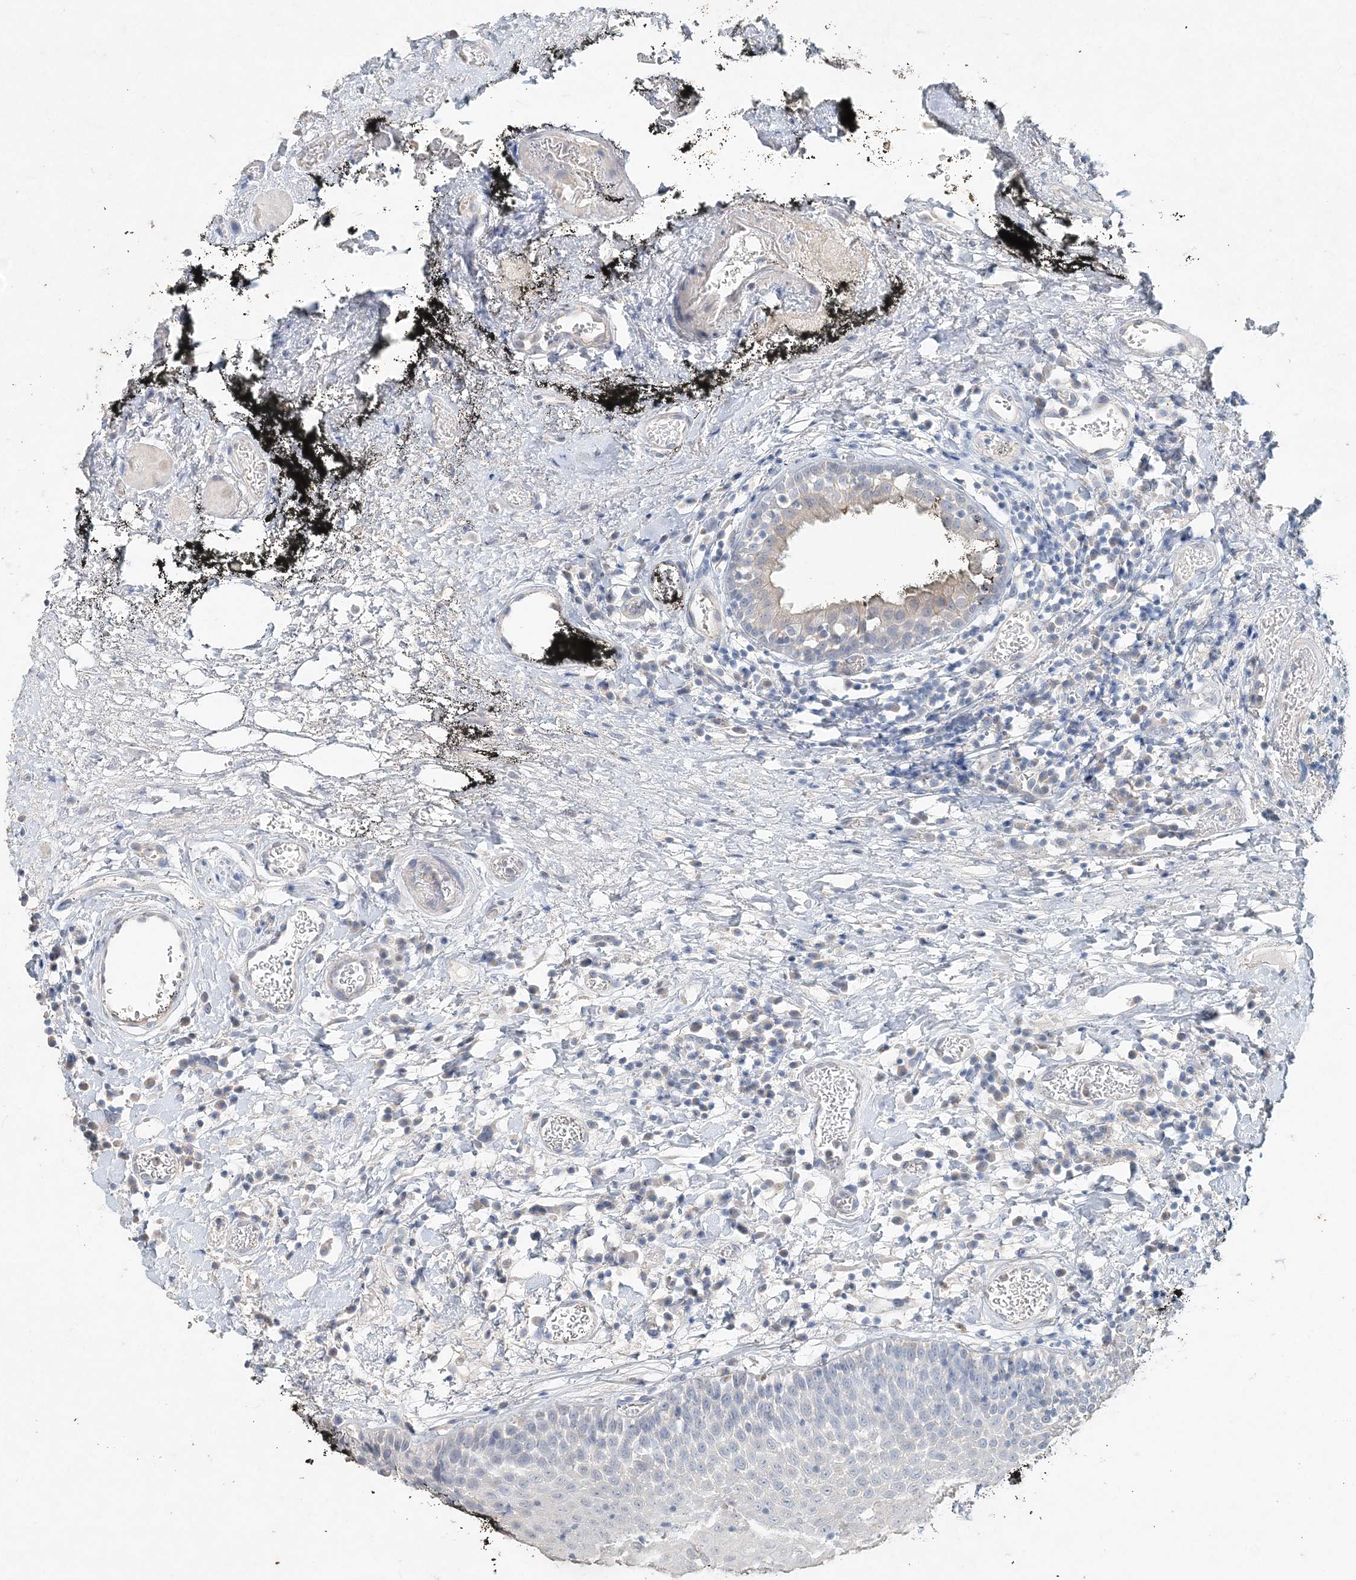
{"staining": {"intensity": "negative", "quantity": "none", "location": "none"}, "tissue": "oral mucosa", "cell_type": "Squamous epithelial cells", "image_type": "normal", "snomed": [{"axis": "morphology", "description": "Normal tissue, NOS"}, {"axis": "topography", "description": "Oral tissue"}], "caption": "This is an immunohistochemistry (IHC) image of normal oral mucosa. There is no expression in squamous epithelial cells.", "gene": "DNAH5", "patient": {"sex": "male", "age": 74}}